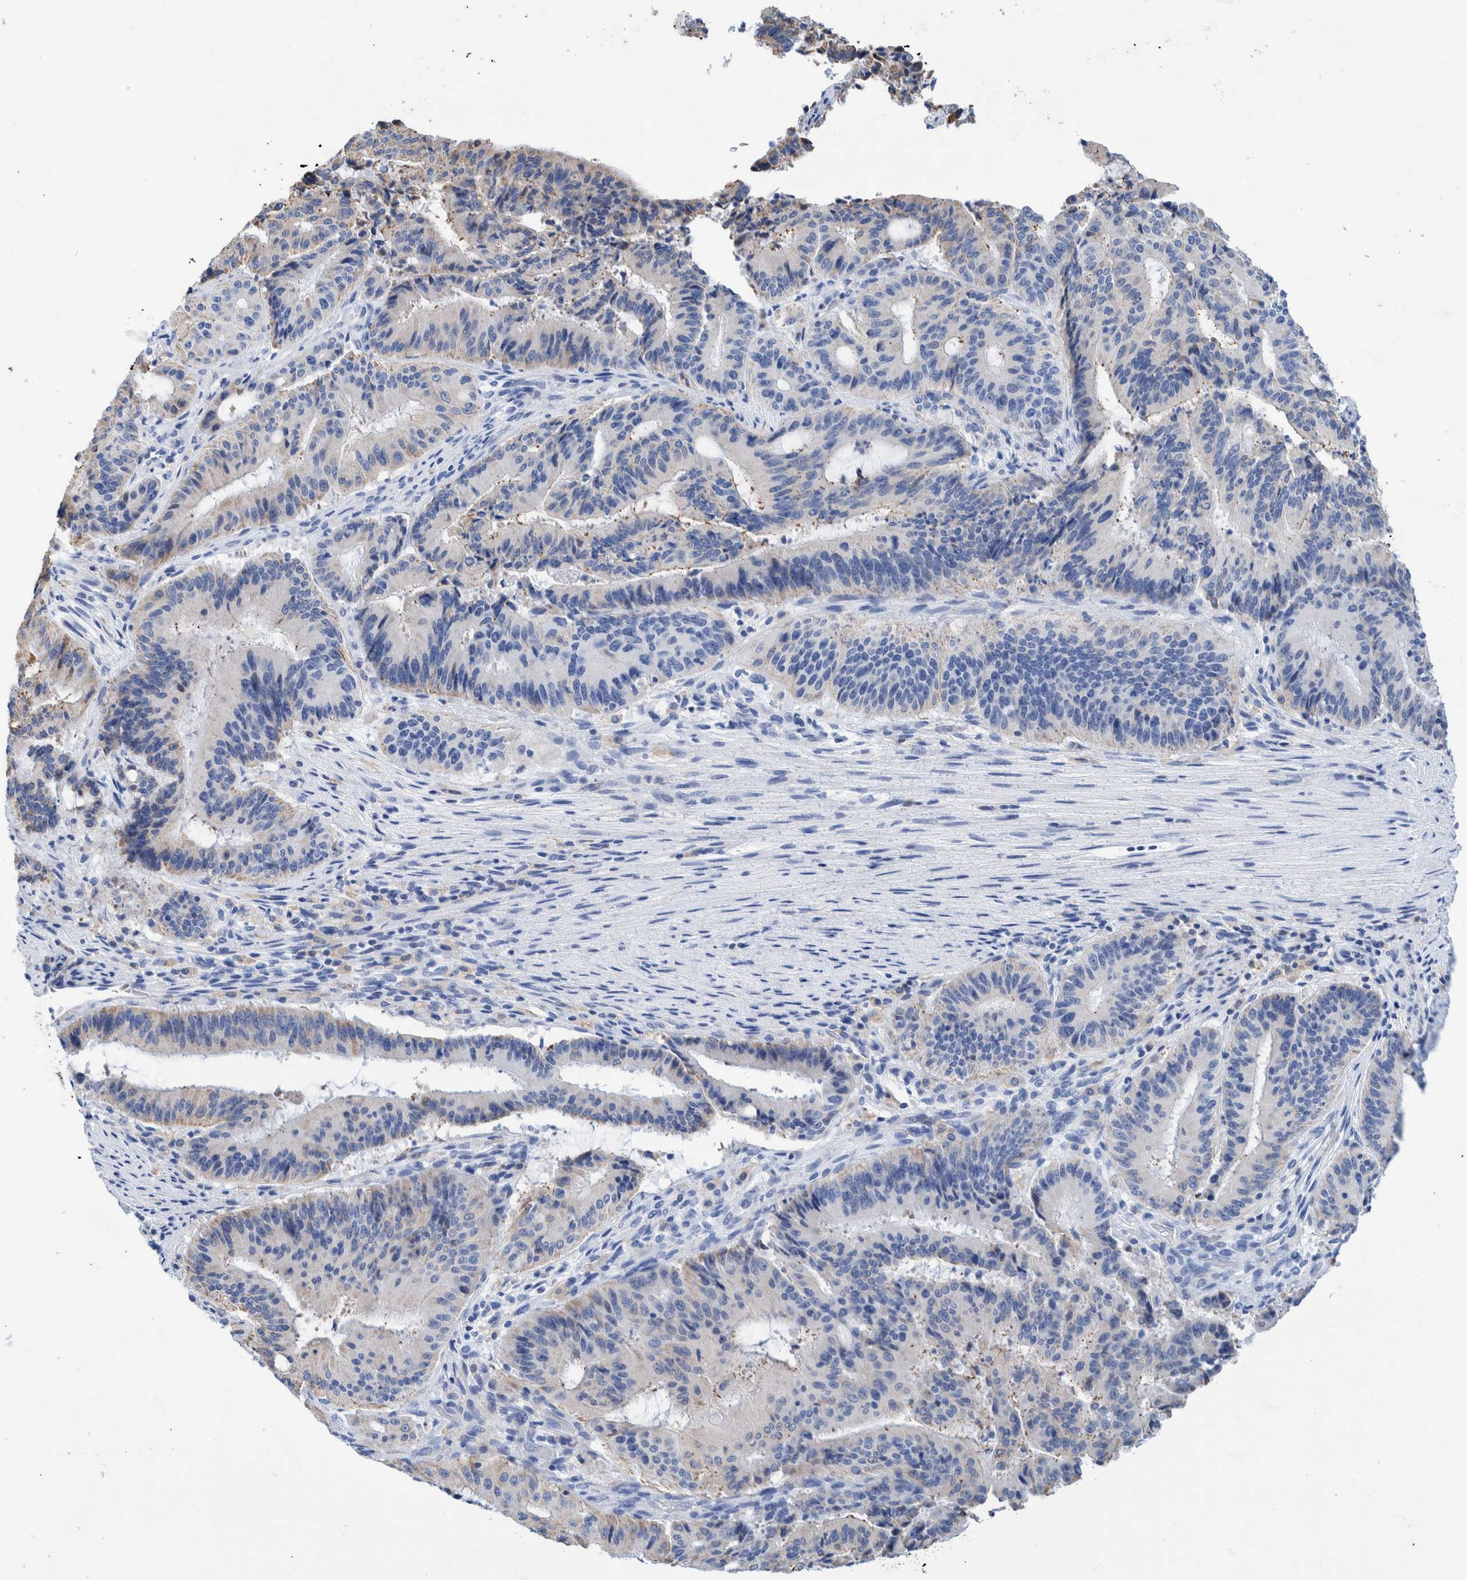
{"staining": {"intensity": "weak", "quantity": "<25%", "location": "cytoplasmic/membranous"}, "tissue": "liver cancer", "cell_type": "Tumor cells", "image_type": "cancer", "snomed": [{"axis": "morphology", "description": "Normal tissue, NOS"}, {"axis": "morphology", "description": "Cholangiocarcinoma"}, {"axis": "topography", "description": "Liver"}, {"axis": "topography", "description": "Peripheral nerve tissue"}], "caption": "Histopathology image shows no significant protein positivity in tumor cells of liver cholangiocarcinoma.", "gene": "KRT14", "patient": {"sex": "female", "age": 73}}